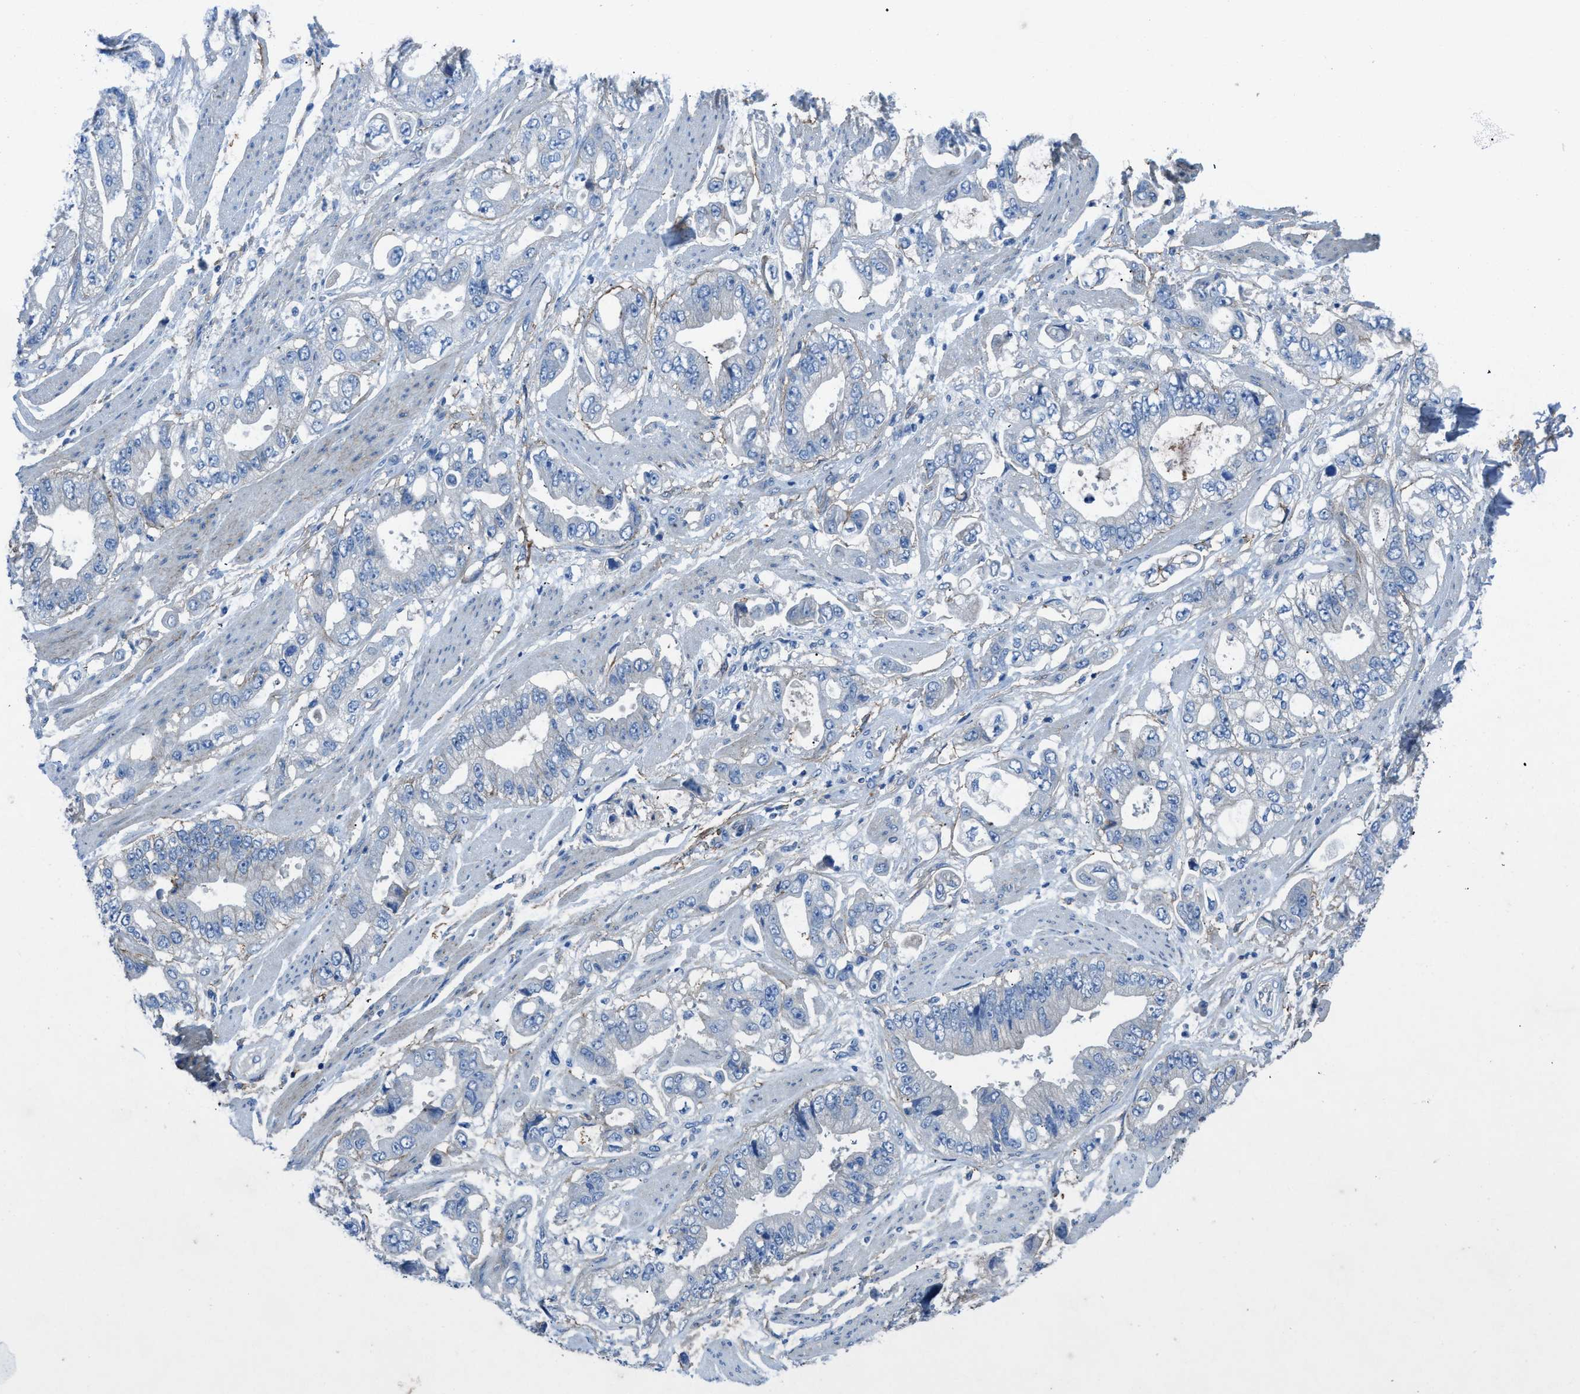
{"staining": {"intensity": "negative", "quantity": "none", "location": "none"}, "tissue": "stomach cancer", "cell_type": "Tumor cells", "image_type": "cancer", "snomed": [{"axis": "morphology", "description": "Normal tissue, NOS"}, {"axis": "morphology", "description": "Adenocarcinoma, NOS"}, {"axis": "topography", "description": "Stomach"}], "caption": "DAB (3,3'-diaminobenzidine) immunohistochemical staining of human stomach cancer (adenocarcinoma) reveals no significant staining in tumor cells.", "gene": "PTGFRN", "patient": {"sex": "male", "age": 62}}